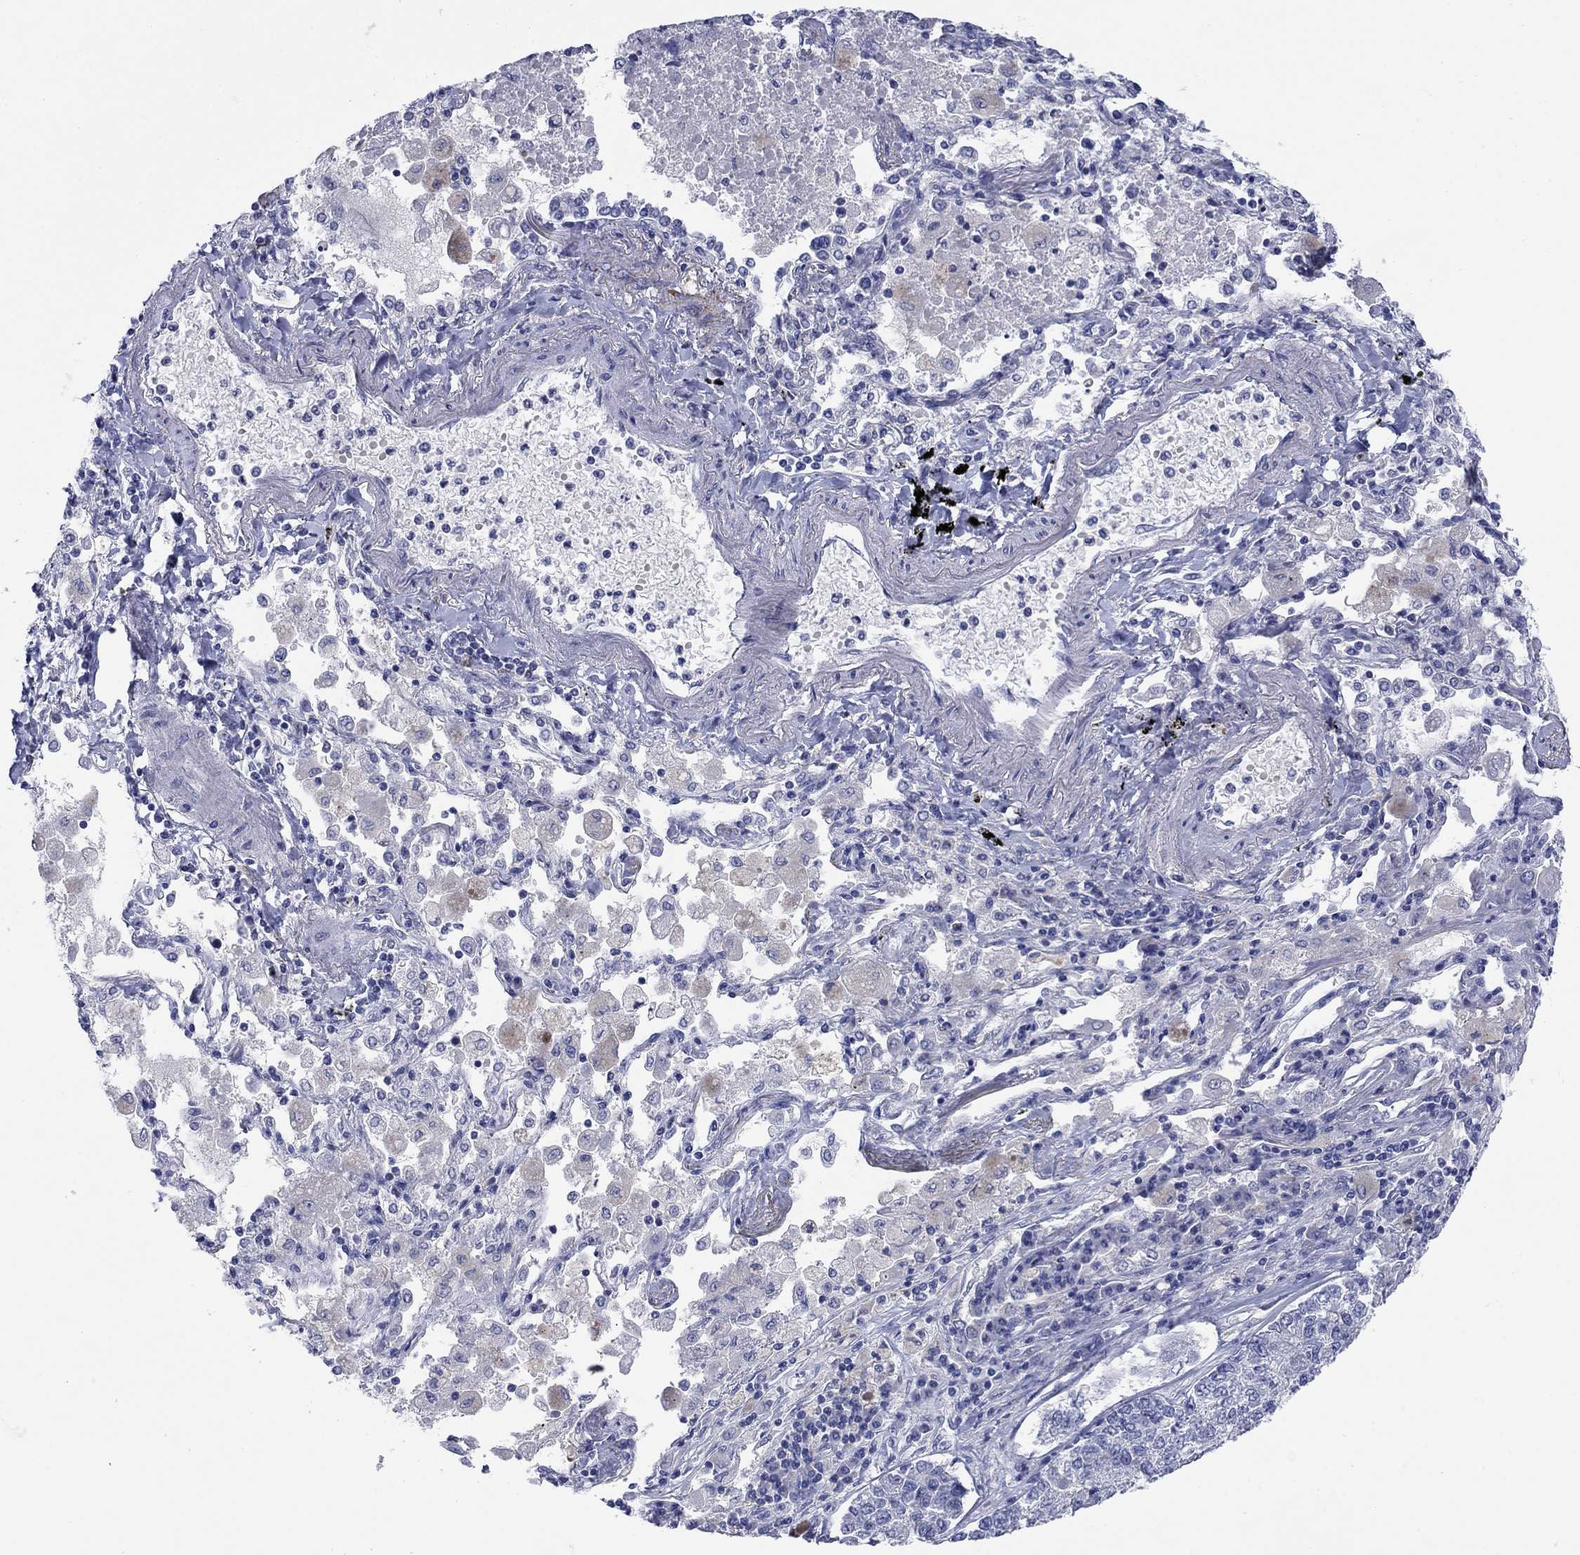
{"staining": {"intensity": "negative", "quantity": "none", "location": "none"}, "tissue": "lung cancer", "cell_type": "Tumor cells", "image_type": "cancer", "snomed": [{"axis": "morphology", "description": "Adenocarcinoma, NOS"}, {"axis": "topography", "description": "Lung"}], "caption": "This is an IHC photomicrograph of human lung cancer (adenocarcinoma). There is no expression in tumor cells.", "gene": "PTPRZ1", "patient": {"sex": "male", "age": 49}}